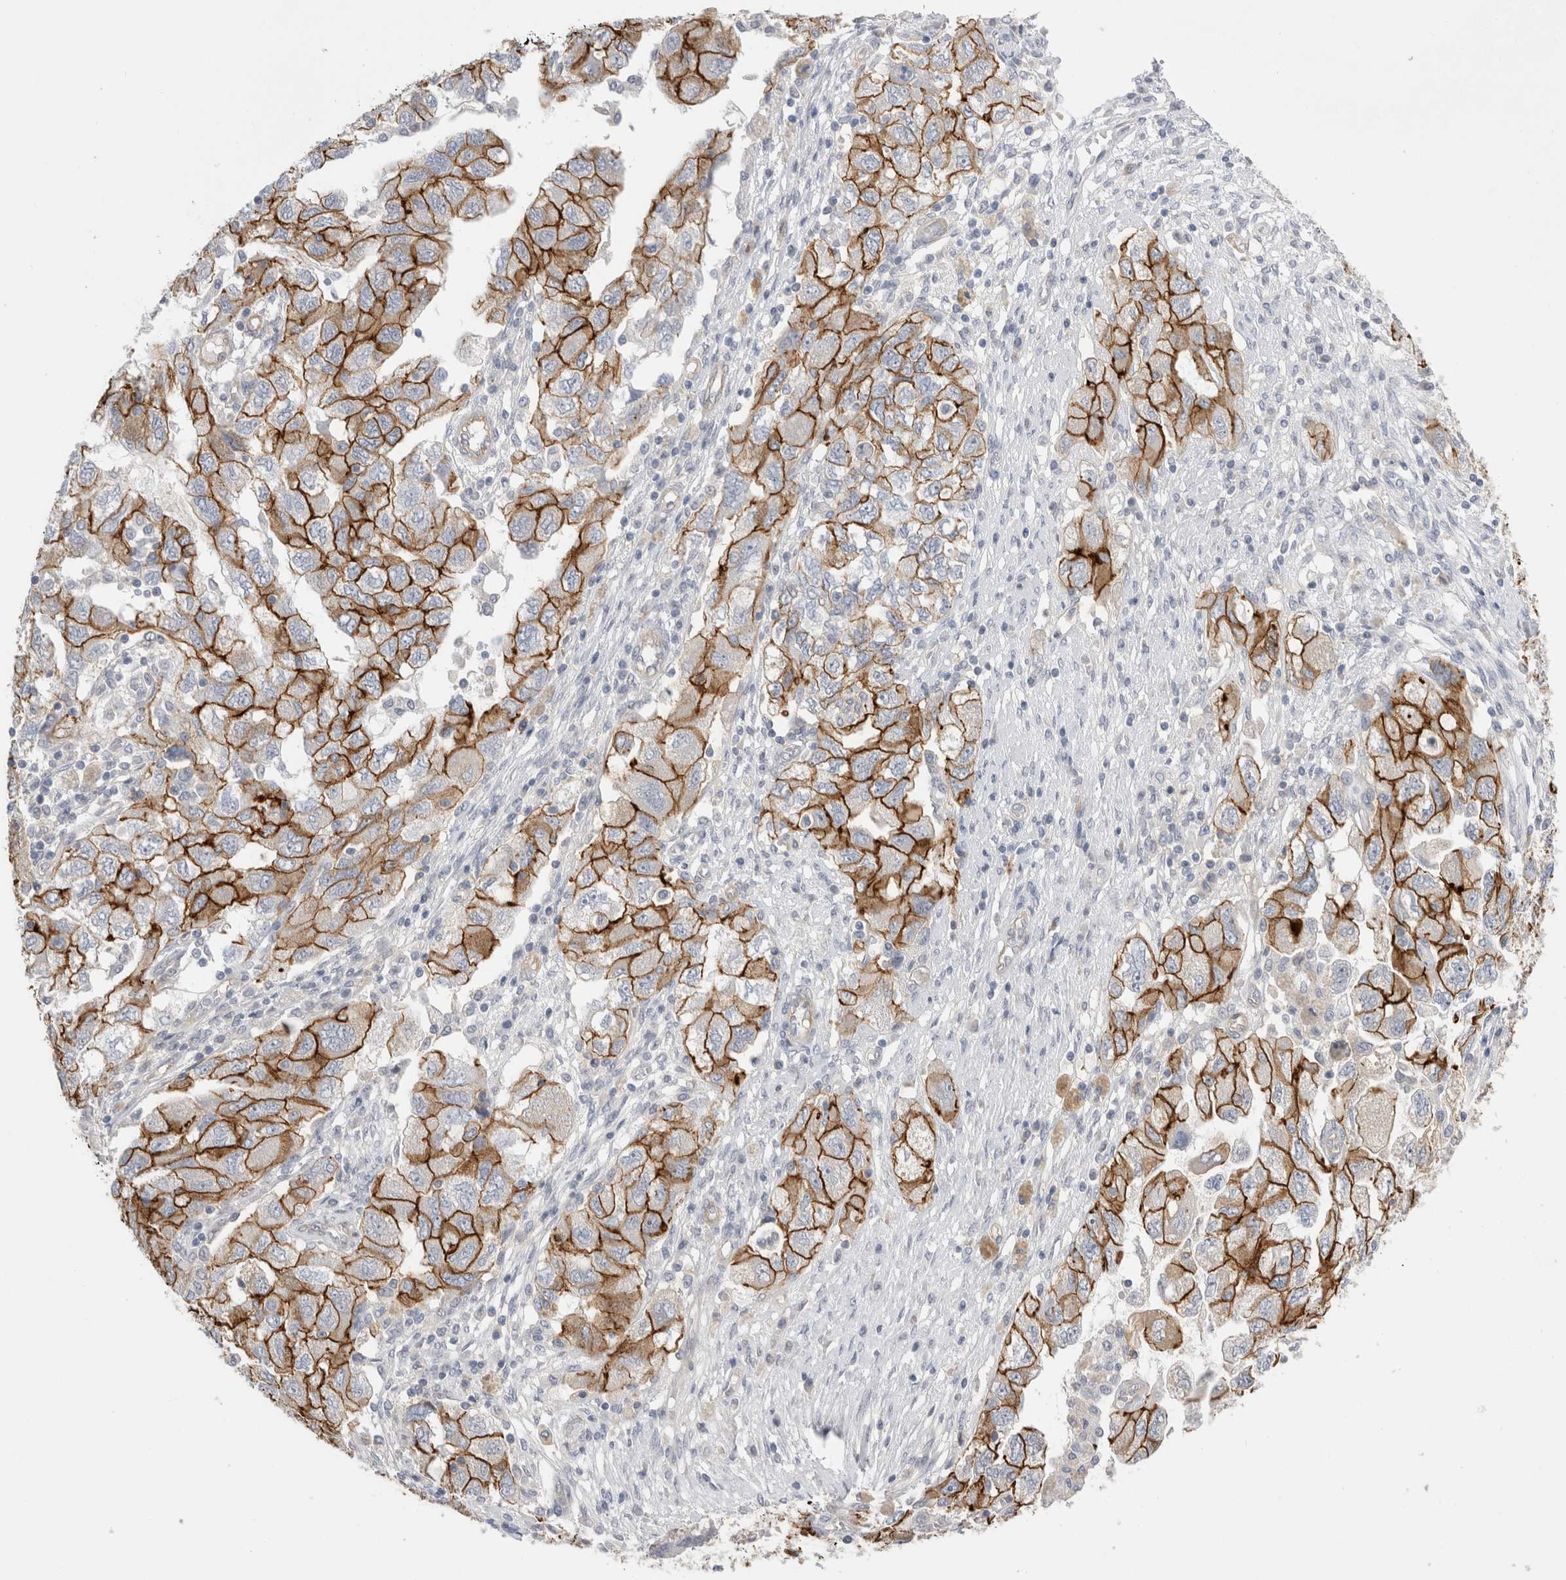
{"staining": {"intensity": "moderate", "quantity": ">75%", "location": "cytoplasmic/membranous"}, "tissue": "ovarian cancer", "cell_type": "Tumor cells", "image_type": "cancer", "snomed": [{"axis": "morphology", "description": "Carcinoma, NOS"}, {"axis": "morphology", "description": "Cystadenocarcinoma, serous, NOS"}, {"axis": "topography", "description": "Ovary"}], "caption": "IHC photomicrograph of human ovarian cancer stained for a protein (brown), which reveals medium levels of moderate cytoplasmic/membranous expression in approximately >75% of tumor cells.", "gene": "VANGL1", "patient": {"sex": "female", "age": 69}}